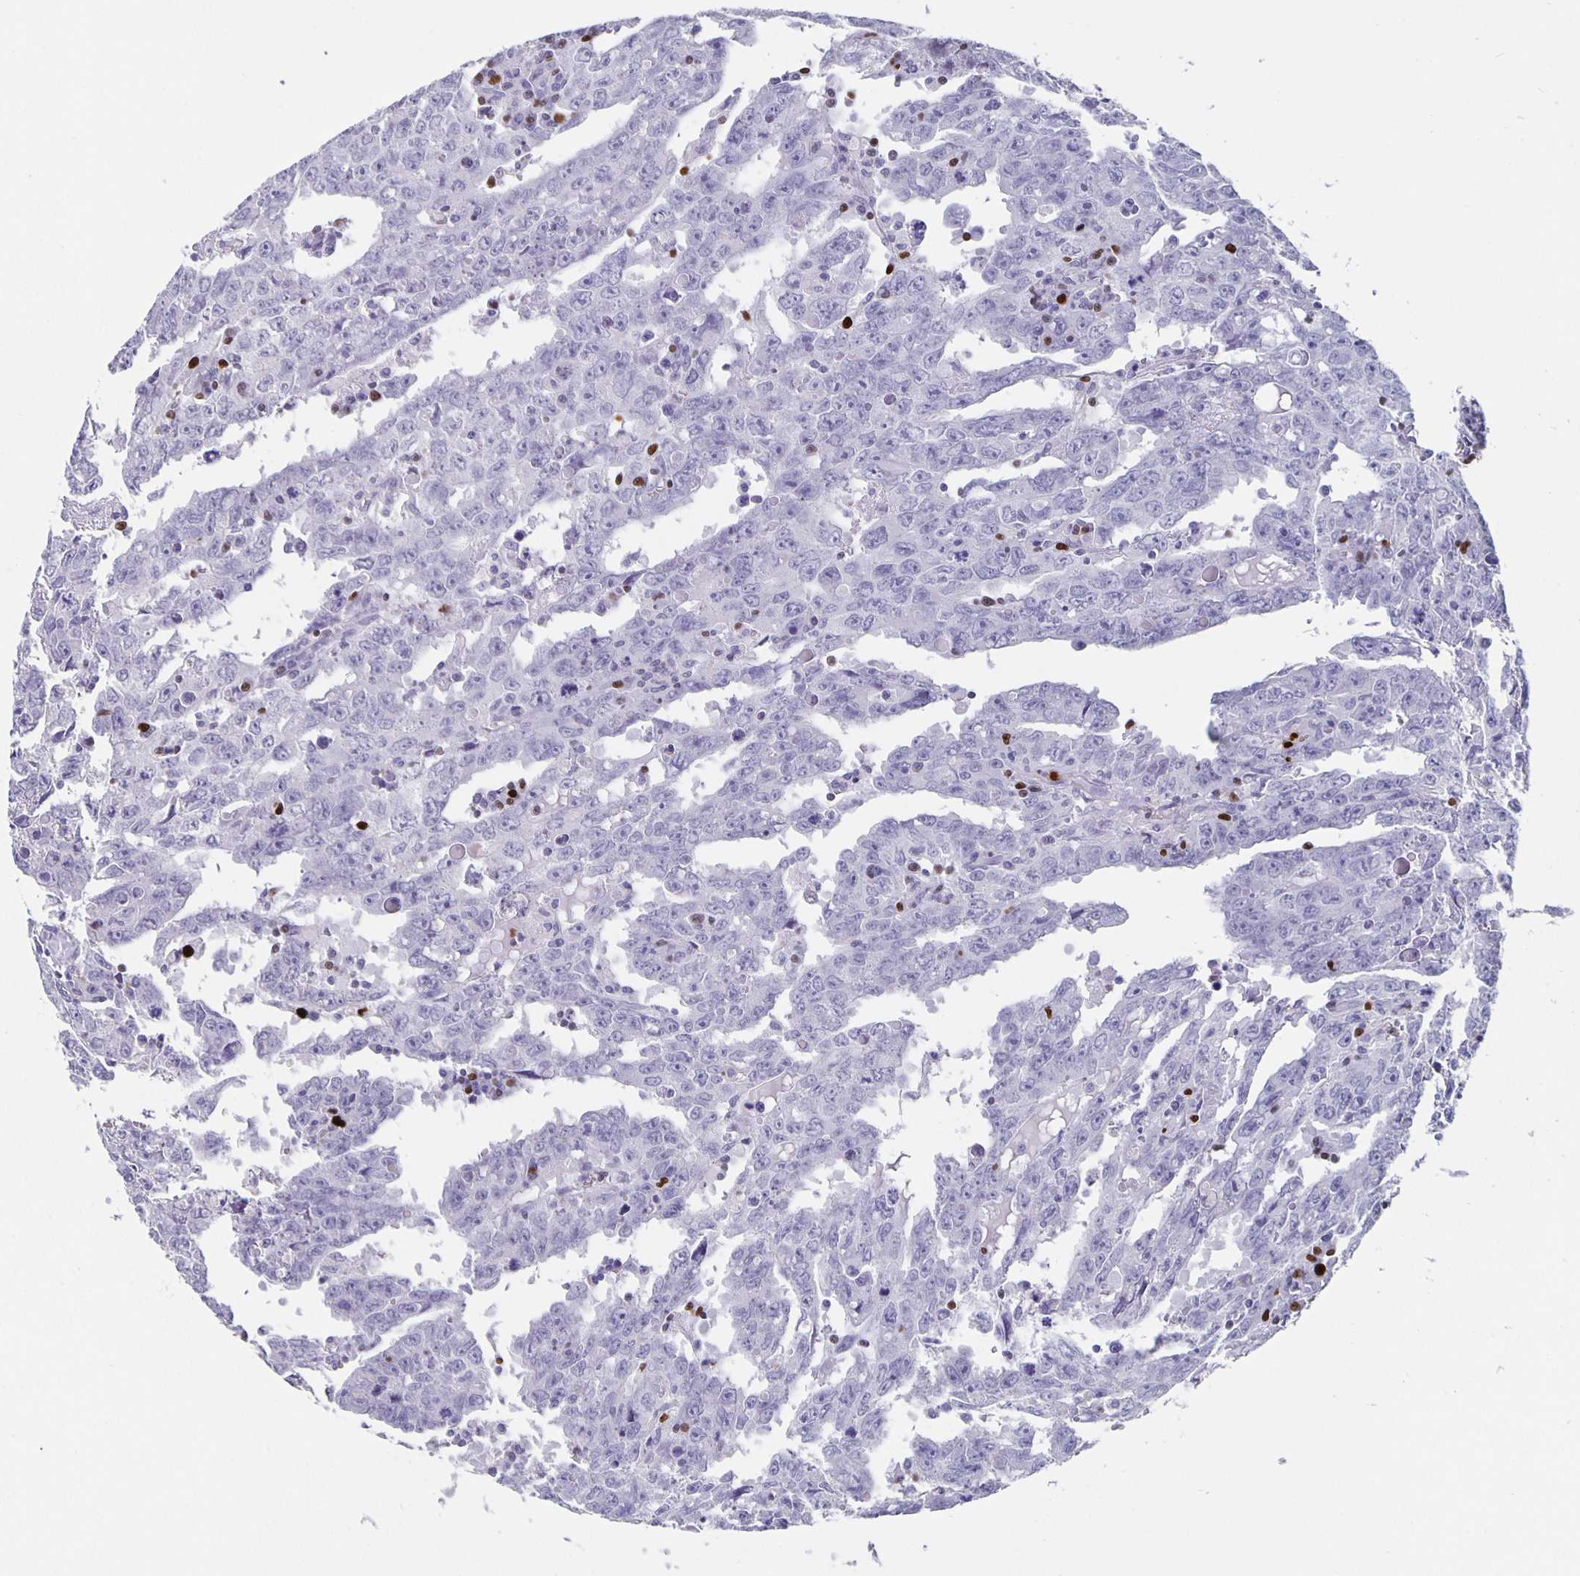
{"staining": {"intensity": "negative", "quantity": "none", "location": "none"}, "tissue": "testis cancer", "cell_type": "Tumor cells", "image_type": "cancer", "snomed": [{"axis": "morphology", "description": "Carcinoma, Embryonal, NOS"}, {"axis": "topography", "description": "Testis"}], "caption": "Immunohistochemical staining of testis embryonal carcinoma shows no significant staining in tumor cells.", "gene": "SATB2", "patient": {"sex": "male", "age": 22}}